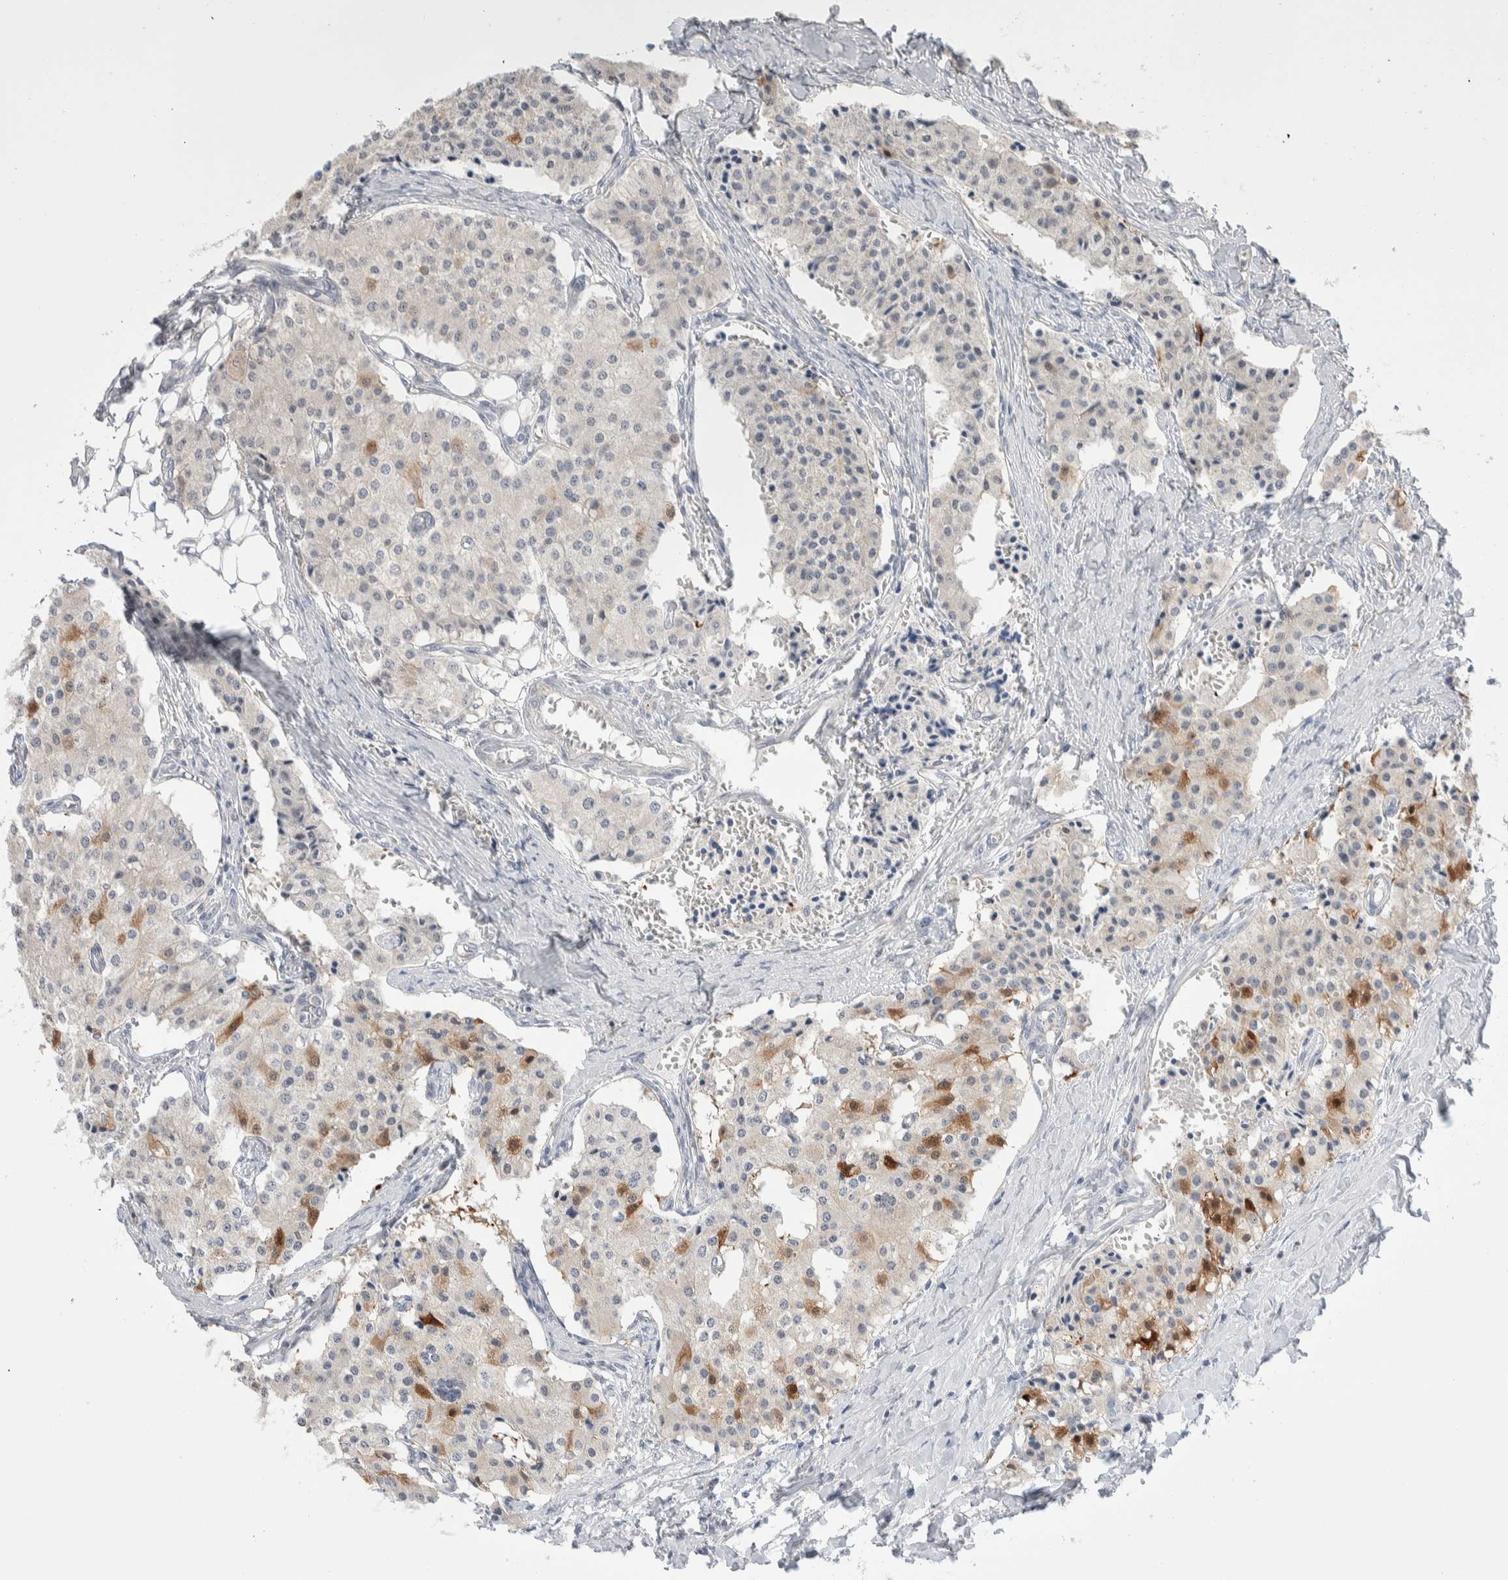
{"staining": {"intensity": "moderate", "quantity": "<25%", "location": "cytoplasmic/membranous"}, "tissue": "carcinoid", "cell_type": "Tumor cells", "image_type": "cancer", "snomed": [{"axis": "morphology", "description": "Carcinoid, malignant, NOS"}, {"axis": "topography", "description": "Colon"}], "caption": "A high-resolution image shows immunohistochemistry (IHC) staining of carcinoid, which displays moderate cytoplasmic/membranous positivity in approximately <25% of tumor cells.", "gene": "C1orf112", "patient": {"sex": "female", "age": 52}}